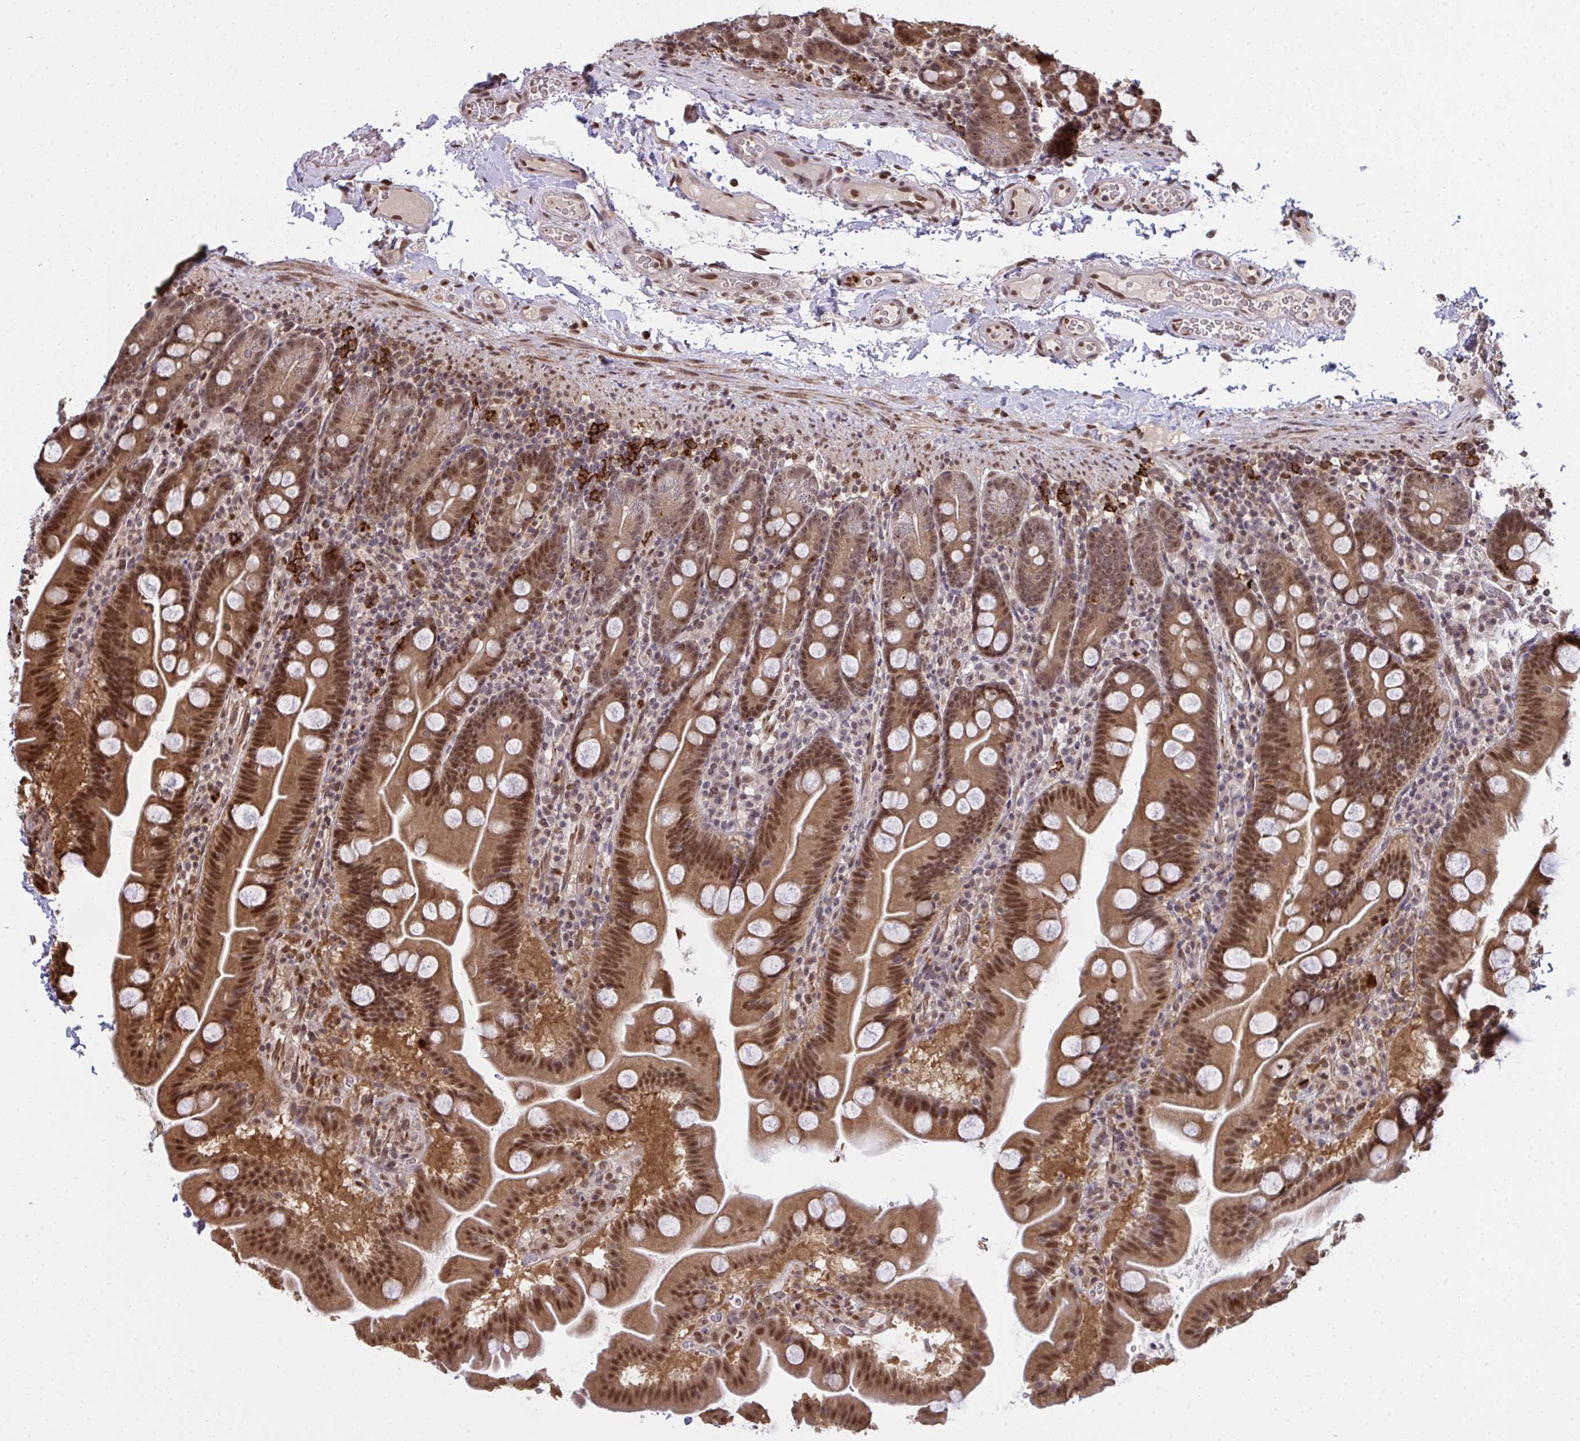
{"staining": {"intensity": "strong", "quantity": ">75%", "location": "cytoplasmic/membranous,nuclear"}, "tissue": "small intestine", "cell_type": "Glandular cells", "image_type": "normal", "snomed": [{"axis": "morphology", "description": "Normal tissue, NOS"}, {"axis": "topography", "description": "Small intestine"}], "caption": "DAB immunohistochemical staining of benign small intestine reveals strong cytoplasmic/membranous,nuclear protein expression in about >75% of glandular cells.", "gene": "UXT", "patient": {"sex": "female", "age": 68}}